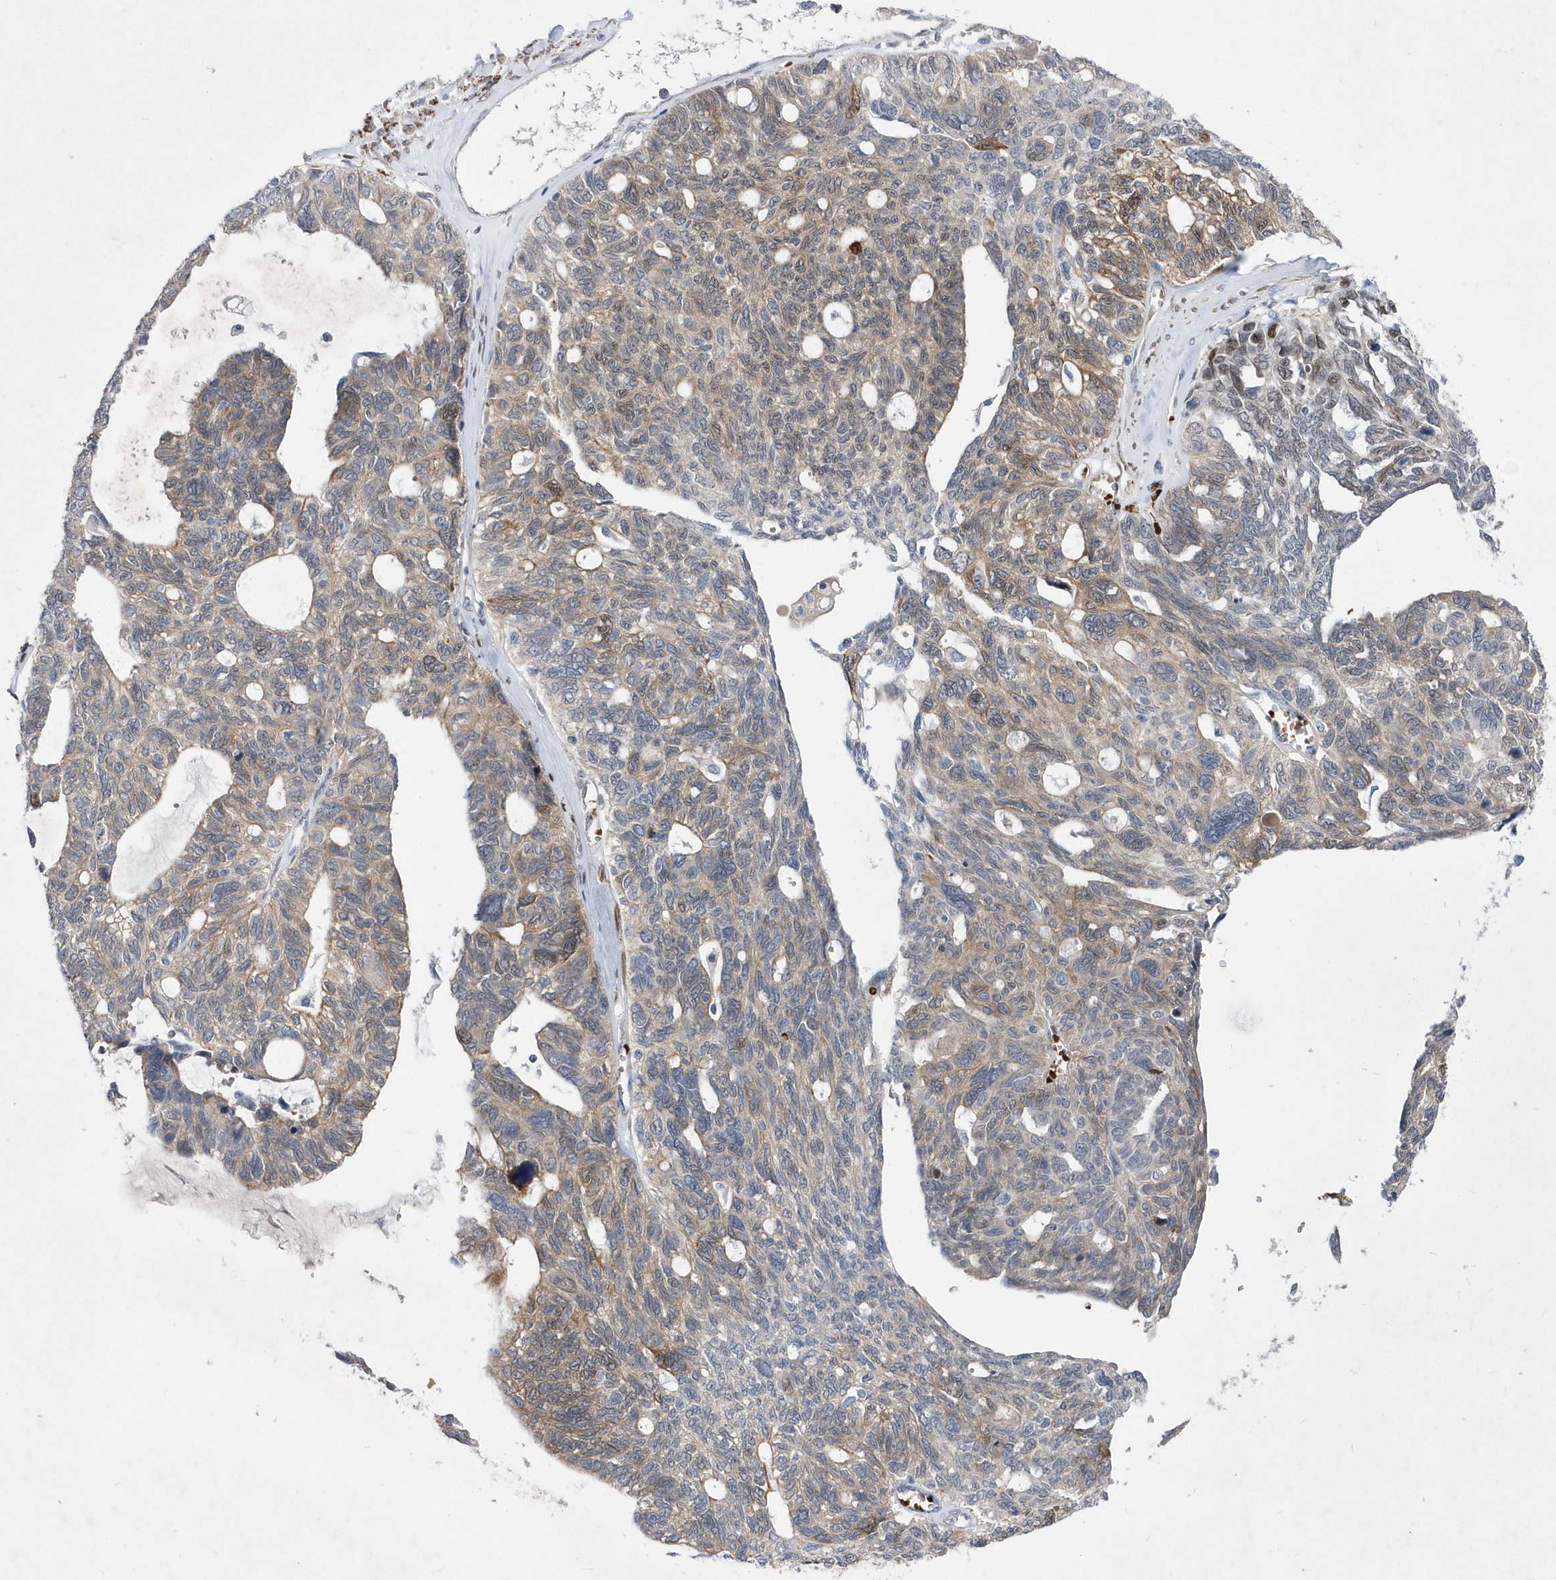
{"staining": {"intensity": "weak", "quantity": "25%-75%", "location": "cytoplasmic/membranous"}, "tissue": "ovarian cancer", "cell_type": "Tumor cells", "image_type": "cancer", "snomed": [{"axis": "morphology", "description": "Cystadenocarcinoma, serous, NOS"}, {"axis": "topography", "description": "Ovary"}], "caption": "IHC of human ovarian serous cystadenocarcinoma shows low levels of weak cytoplasmic/membranous expression in approximately 25%-75% of tumor cells. (brown staining indicates protein expression, while blue staining denotes nuclei).", "gene": "ZNF875", "patient": {"sex": "female", "age": 79}}